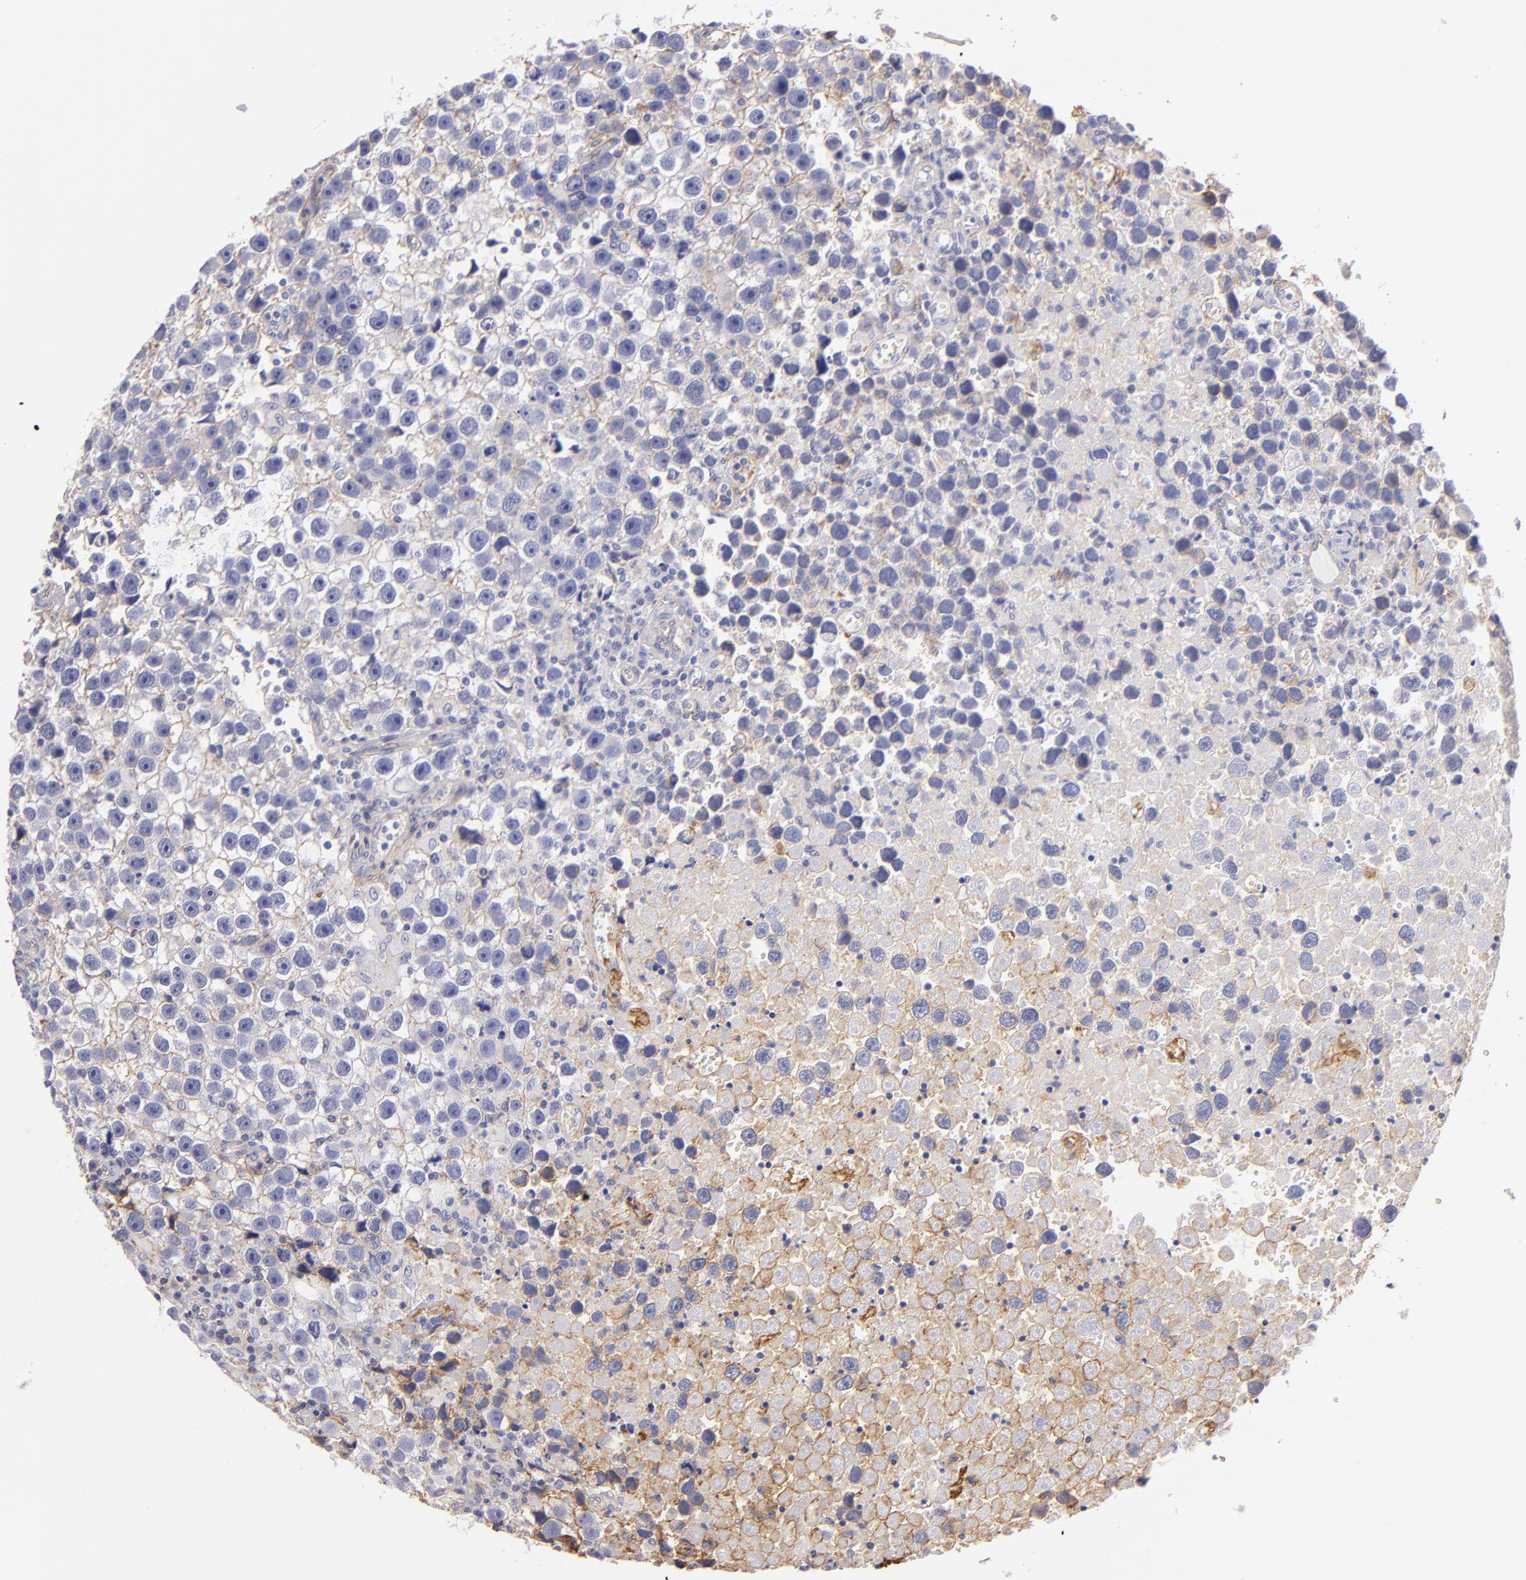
{"staining": {"intensity": "weak", "quantity": "25%-75%", "location": "cytoplasmic/membranous"}, "tissue": "testis cancer", "cell_type": "Tumor cells", "image_type": "cancer", "snomed": [{"axis": "morphology", "description": "Seminoma, NOS"}, {"axis": "topography", "description": "Testis"}], "caption": "Immunohistochemistry (IHC) micrograph of human testis seminoma stained for a protein (brown), which exhibits low levels of weak cytoplasmic/membranous positivity in approximately 25%-75% of tumor cells.", "gene": "CD151", "patient": {"sex": "male", "age": 43}}